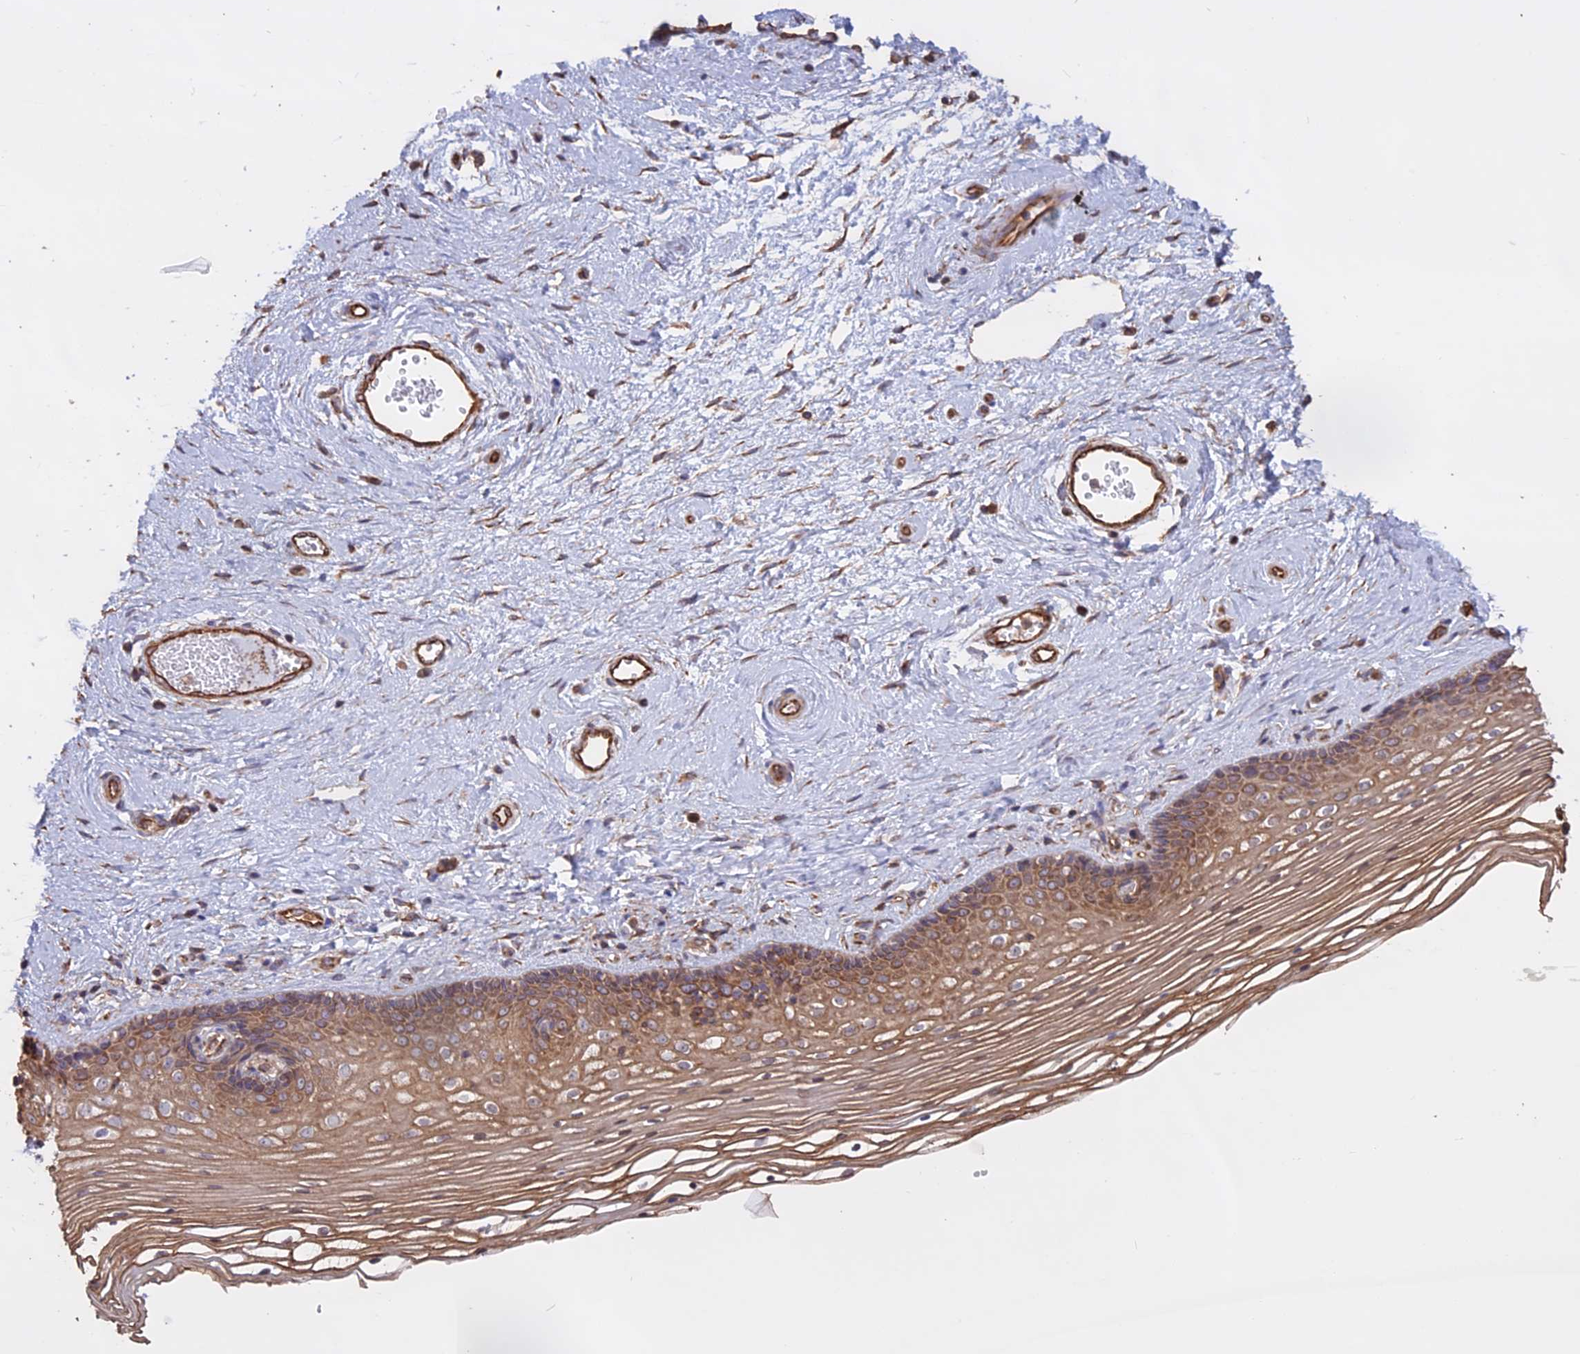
{"staining": {"intensity": "moderate", "quantity": "25%-75%", "location": "cytoplasmic/membranous"}, "tissue": "vagina", "cell_type": "Squamous epithelial cells", "image_type": "normal", "snomed": [{"axis": "morphology", "description": "Normal tissue, NOS"}, {"axis": "topography", "description": "Vagina"}], "caption": "Immunohistochemistry (IHC) of benign human vagina shows medium levels of moderate cytoplasmic/membranous positivity in approximately 25%-75% of squamous epithelial cells. The staining was performed using DAB (3,3'-diaminobenzidine) to visualize the protein expression in brown, while the nuclei were stained in blue with hematoxylin (Magnification: 20x).", "gene": "CCDC148", "patient": {"sex": "female", "age": 46}}